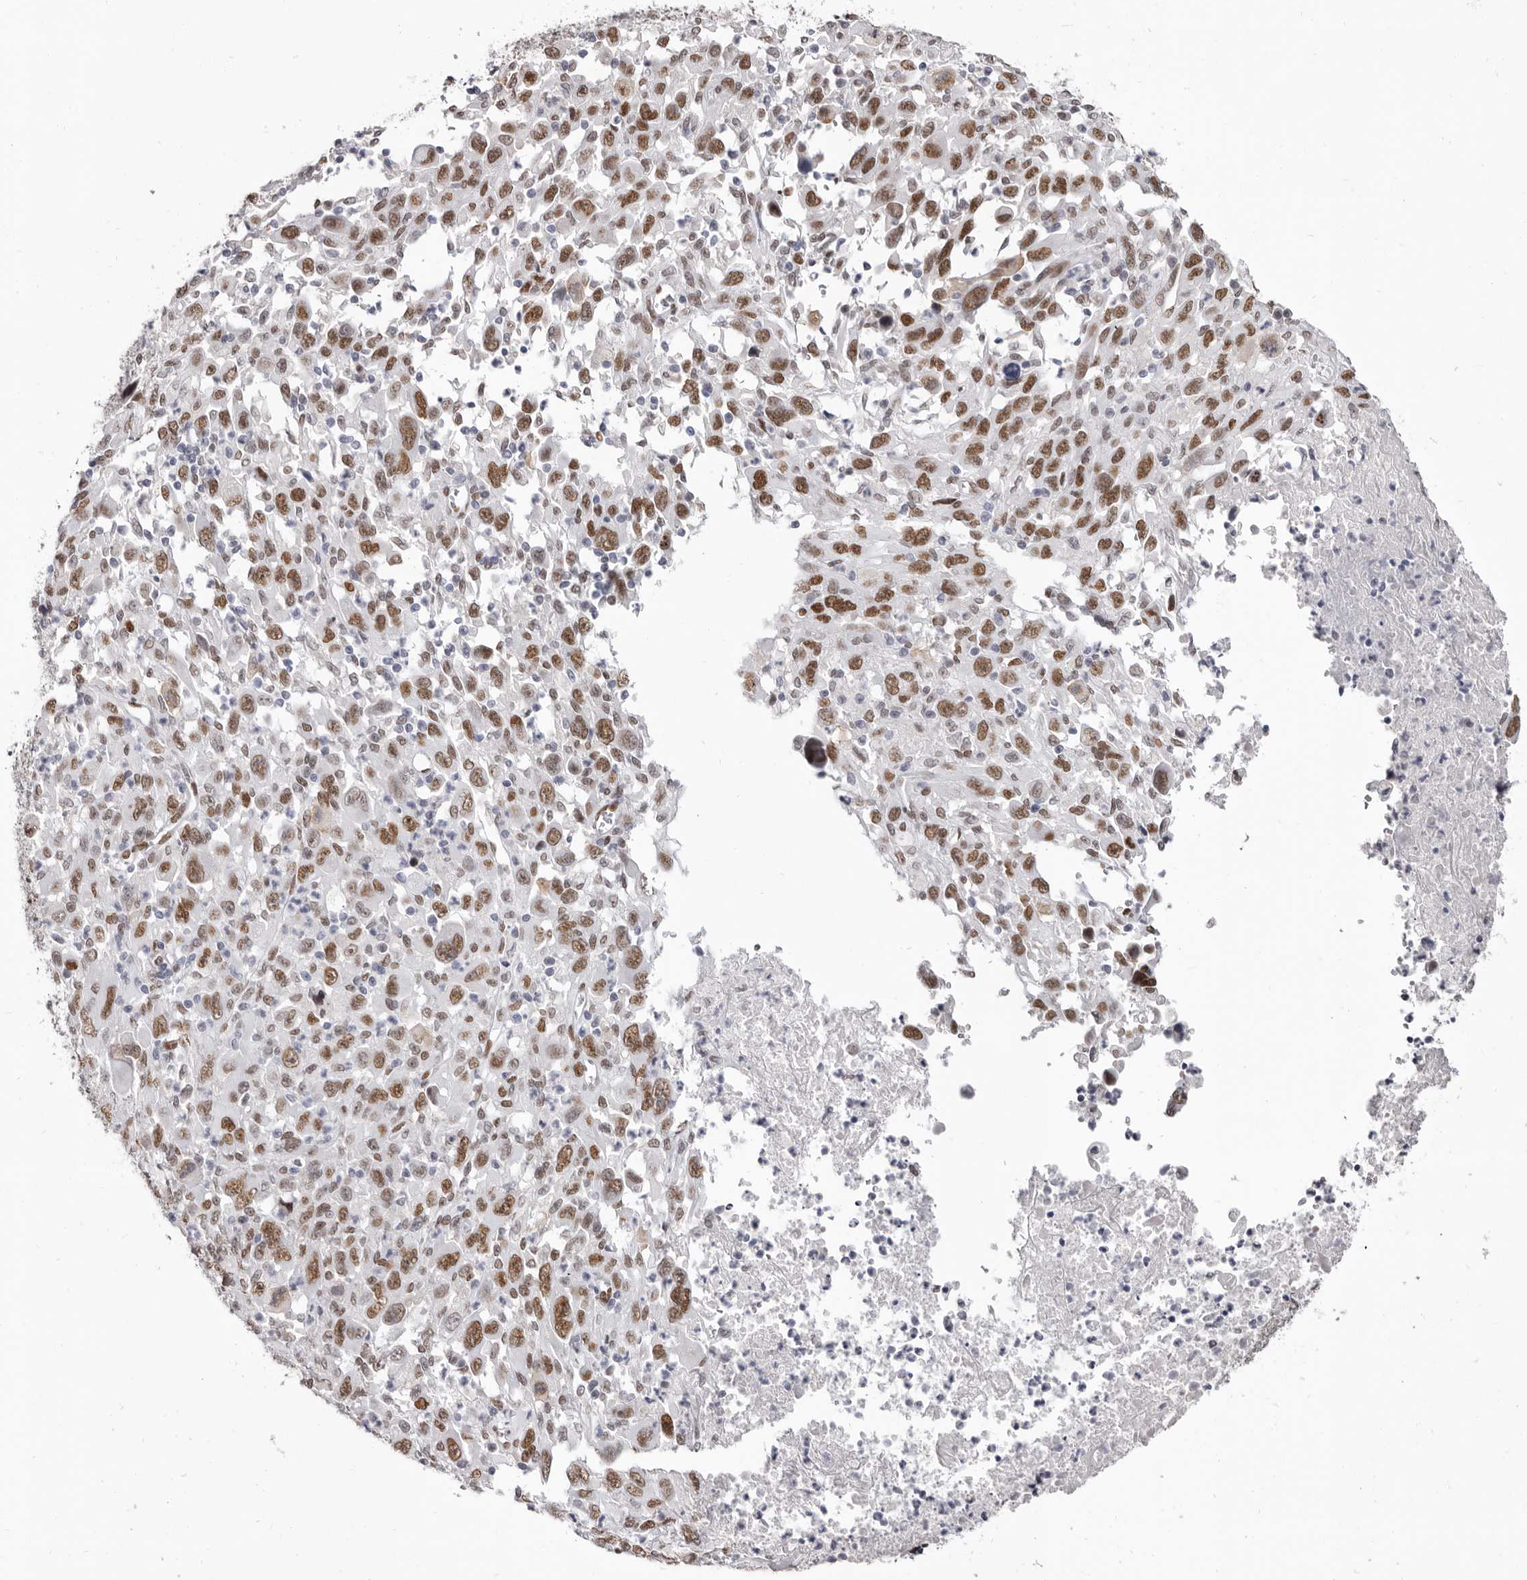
{"staining": {"intensity": "moderate", "quantity": ">75%", "location": "nuclear"}, "tissue": "melanoma", "cell_type": "Tumor cells", "image_type": "cancer", "snomed": [{"axis": "morphology", "description": "Malignant melanoma, Metastatic site"}, {"axis": "topography", "description": "Skin"}], "caption": "The histopathology image displays immunohistochemical staining of melanoma. There is moderate nuclear positivity is appreciated in about >75% of tumor cells.", "gene": "ZNF326", "patient": {"sex": "female", "age": 56}}